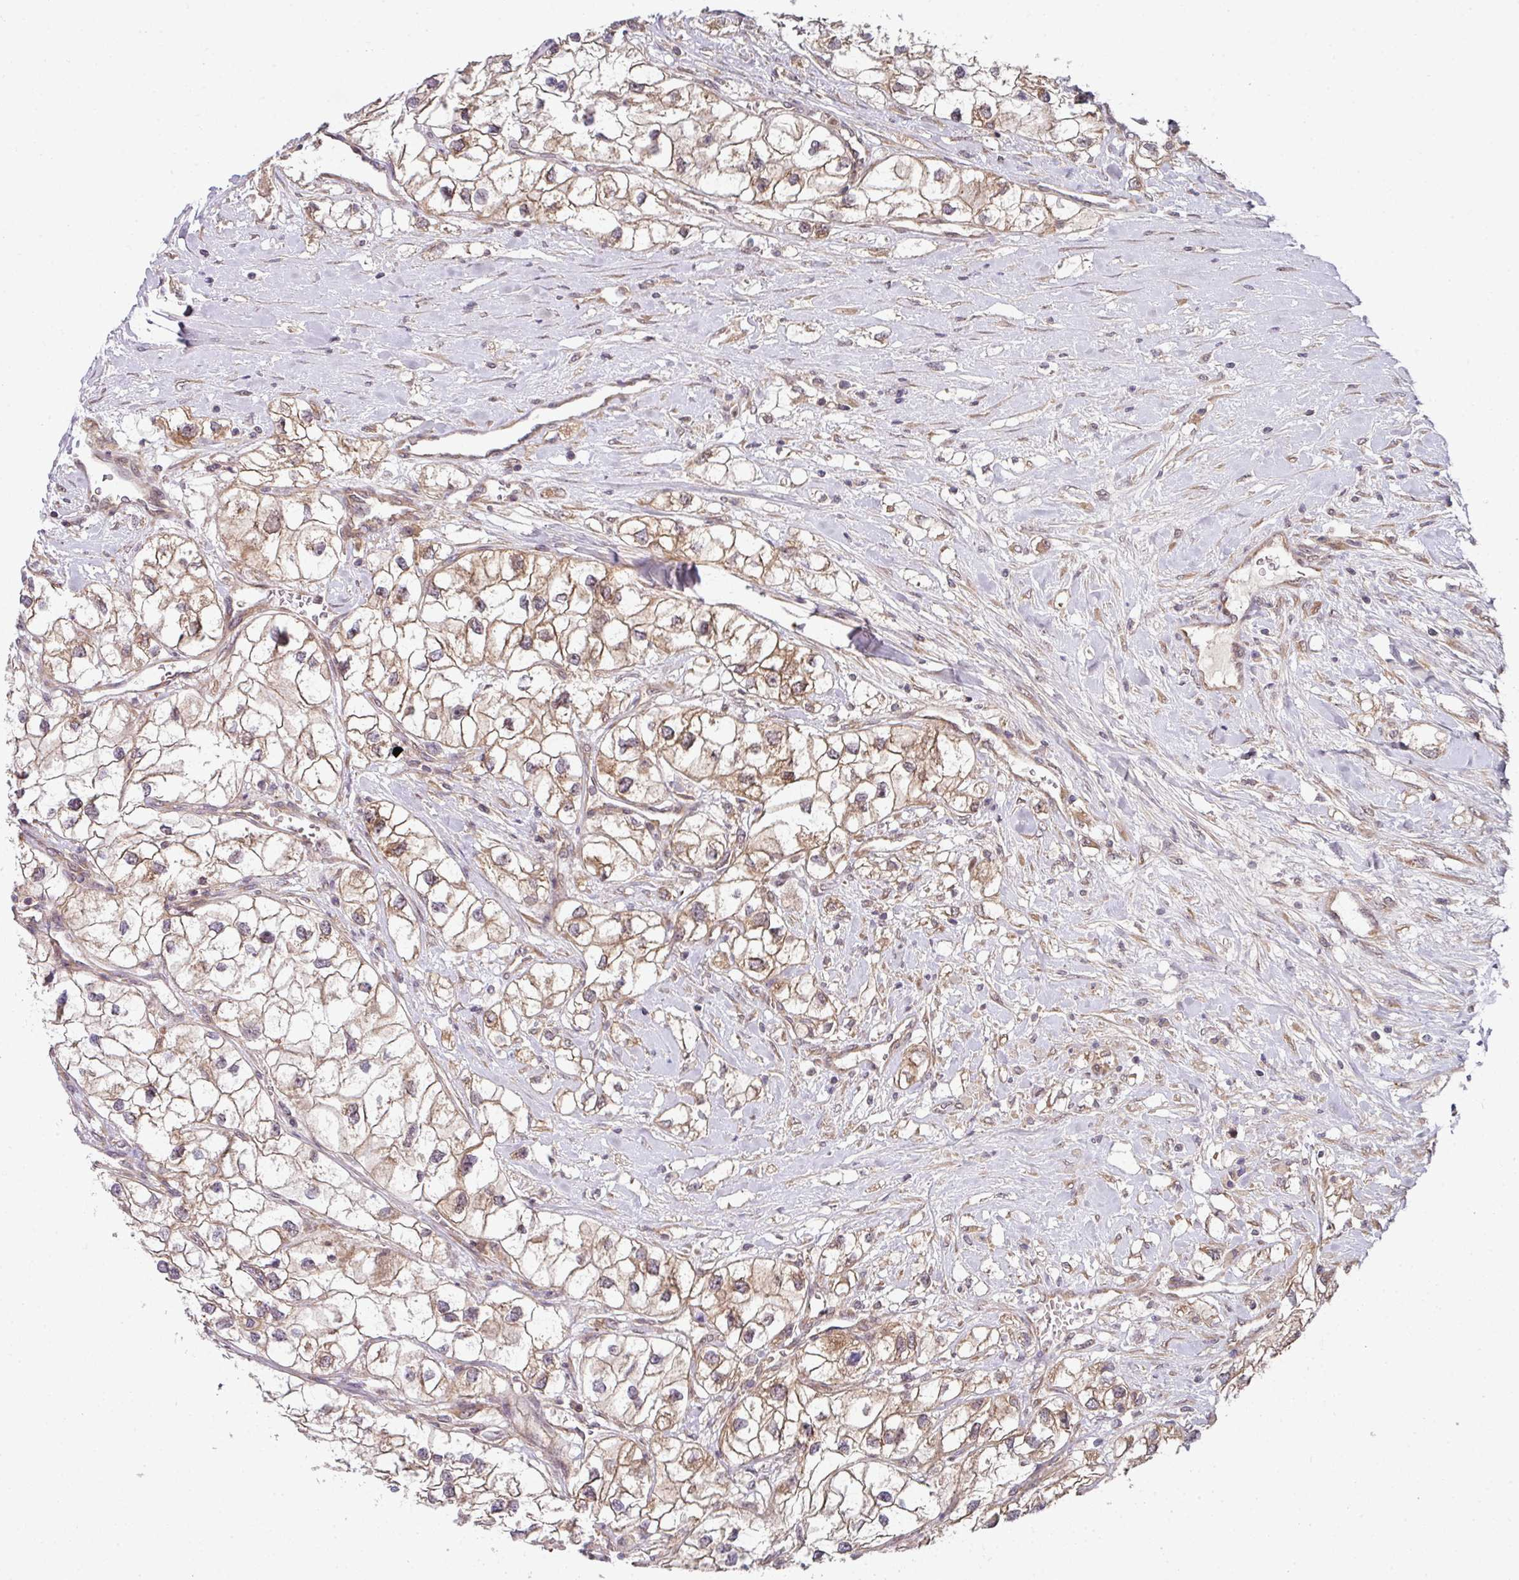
{"staining": {"intensity": "moderate", "quantity": "<25%", "location": "cytoplasmic/membranous"}, "tissue": "renal cancer", "cell_type": "Tumor cells", "image_type": "cancer", "snomed": [{"axis": "morphology", "description": "Adenocarcinoma, NOS"}, {"axis": "topography", "description": "Kidney"}], "caption": "This is a micrograph of IHC staining of adenocarcinoma (renal), which shows moderate positivity in the cytoplasmic/membranous of tumor cells.", "gene": "CAMLG", "patient": {"sex": "male", "age": 59}}